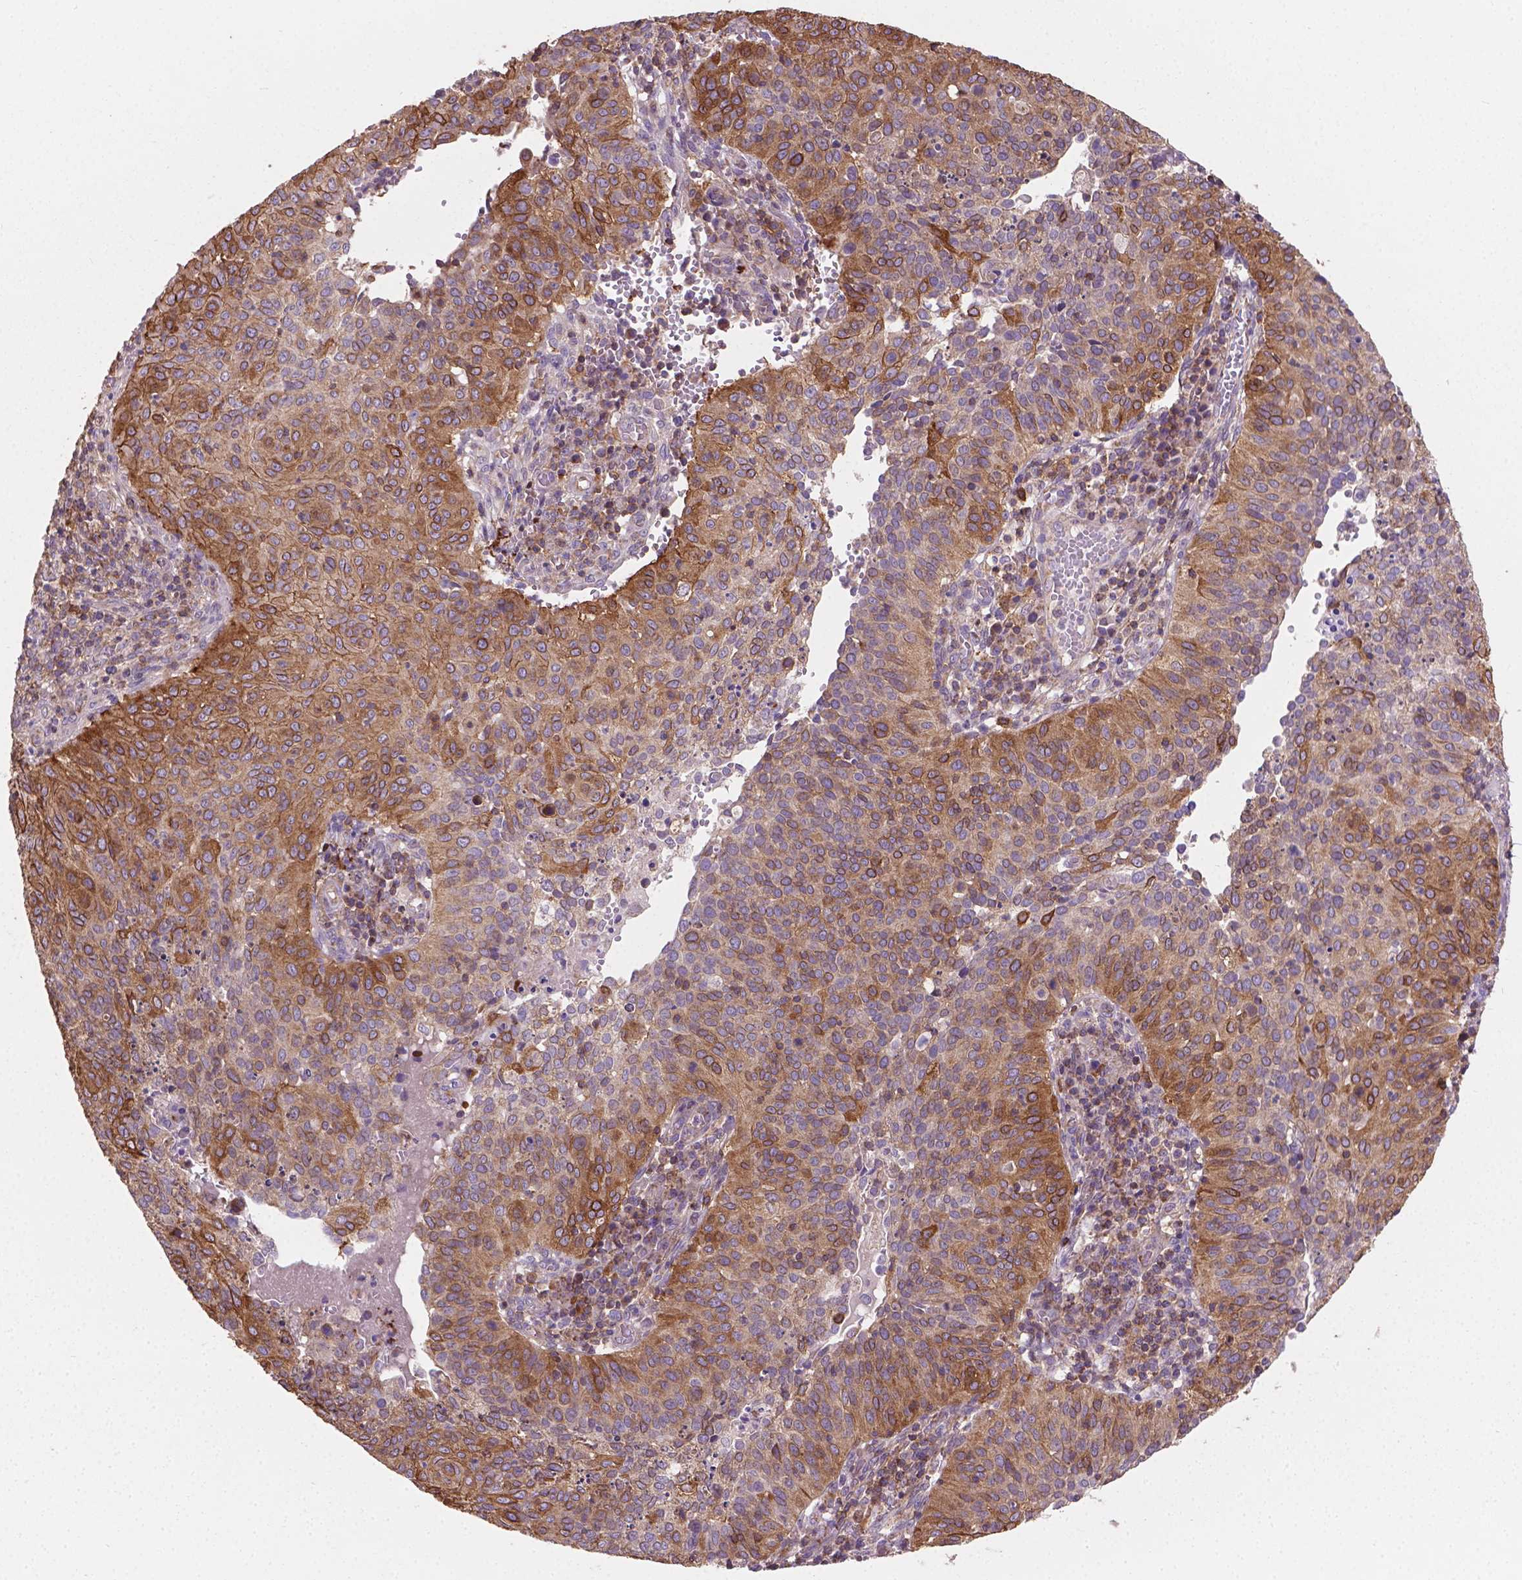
{"staining": {"intensity": "moderate", "quantity": "25%-75%", "location": "cytoplasmic/membranous"}, "tissue": "cervical cancer", "cell_type": "Tumor cells", "image_type": "cancer", "snomed": [{"axis": "morphology", "description": "Squamous cell carcinoma, NOS"}, {"axis": "topography", "description": "Cervix"}], "caption": "Immunohistochemical staining of squamous cell carcinoma (cervical) reveals moderate cytoplasmic/membranous protein expression in approximately 25%-75% of tumor cells. (IHC, brightfield microscopy, high magnification).", "gene": "TCAF1", "patient": {"sex": "female", "age": 39}}